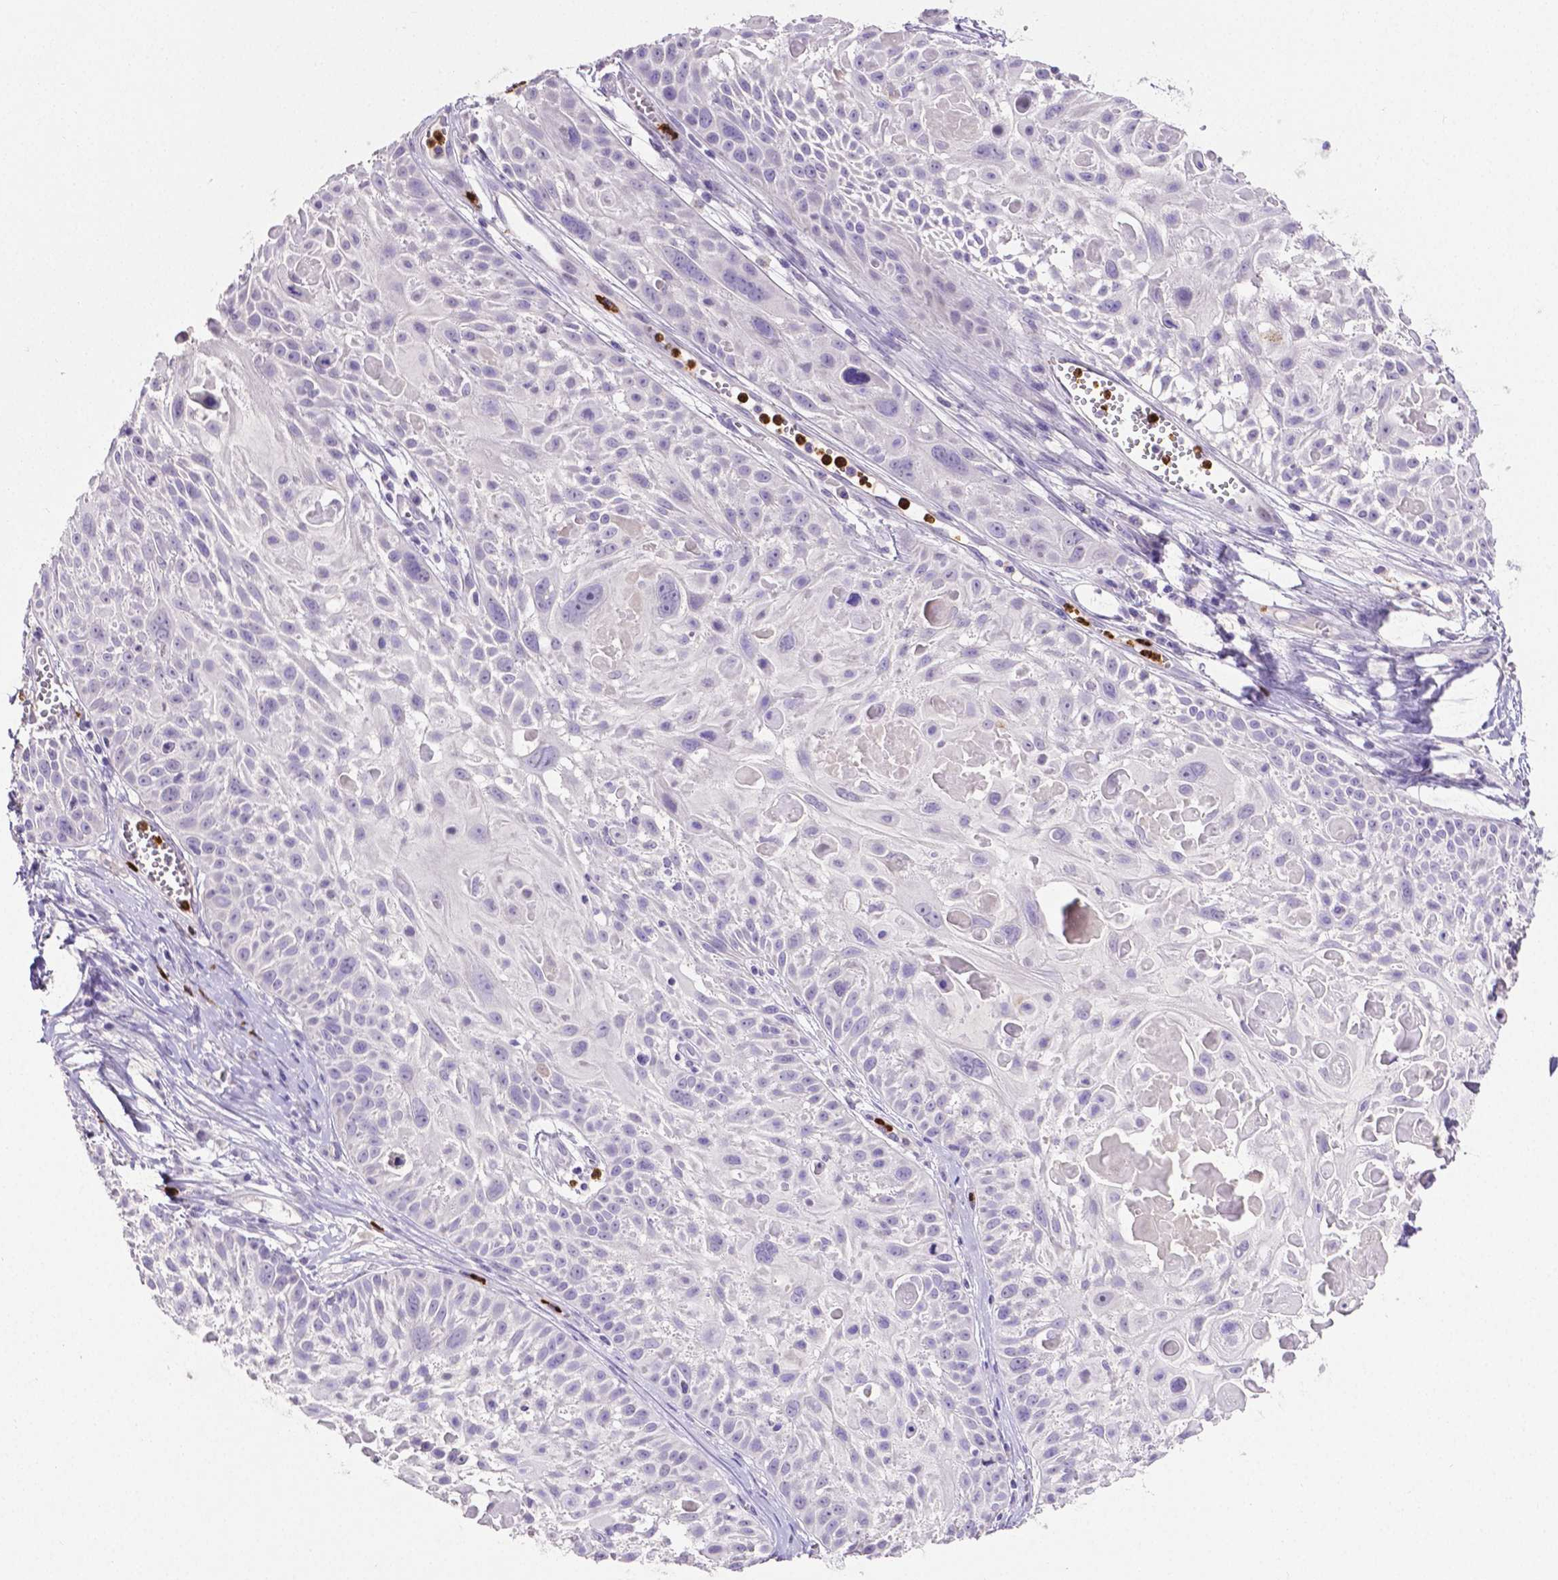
{"staining": {"intensity": "negative", "quantity": "none", "location": "none"}, "tissue": "skin cancer", "cell_type": "Tumor cells", "image_type": "cancer", "snomed": [{"axis": "morphology", "description": "Squamous cell carcinoma, NOS"}, {"axis": "topography", "description": "Skin"}, {"axis": "topography", "description": "Anal"}], "caption": "The immunohistochemistry photomicrograph has no significant expression in tumor cells of squamous cell carcinoma (skin) tissue.", "gene": "MMP9", "patient": {"sex": "female", "age": 75}}